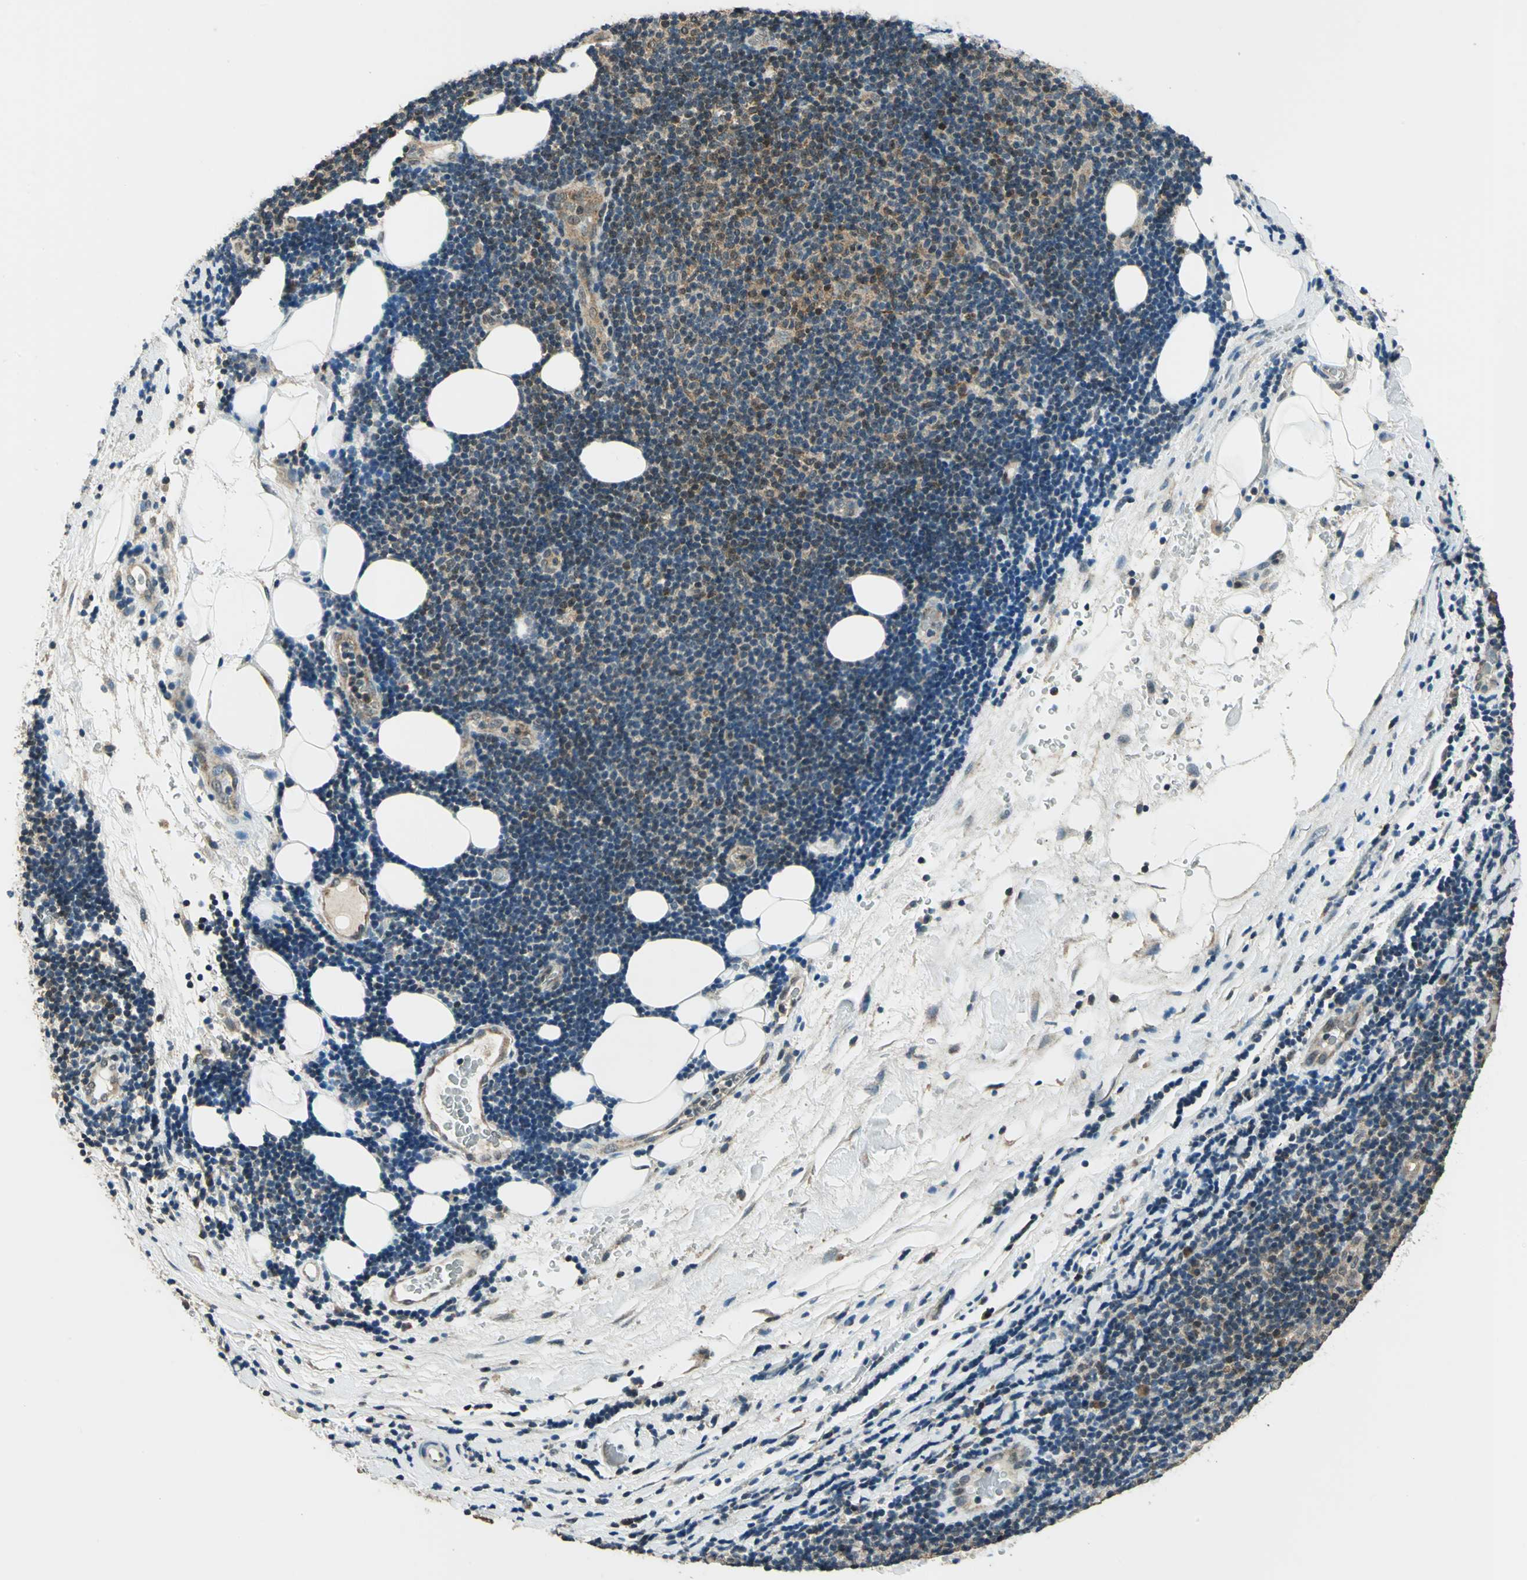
{"staining": {"intensity": "strong", "quantity": "25%-75%", "location": "cytoplasmic/membranous,nuclear"}, "tissue": "lymphoma", "cell_type": "Tumor cells", "image_type": "cancer", "snomed": [{"axis": "morphology", "description": "Malignant lymphoma, non-Hodgkin's type, Low grade"}, {"axis": "topography", "description": "Lymph node"}], "caption": "Immunohistochemical staining of lymphoma reveals high levels of strong cytoplasmic/membranous and nuclear protein staining in about 25%-75% of tumor cells.", "gene": "NUDT2", "patient": {"sex": "male", "age": 83}}